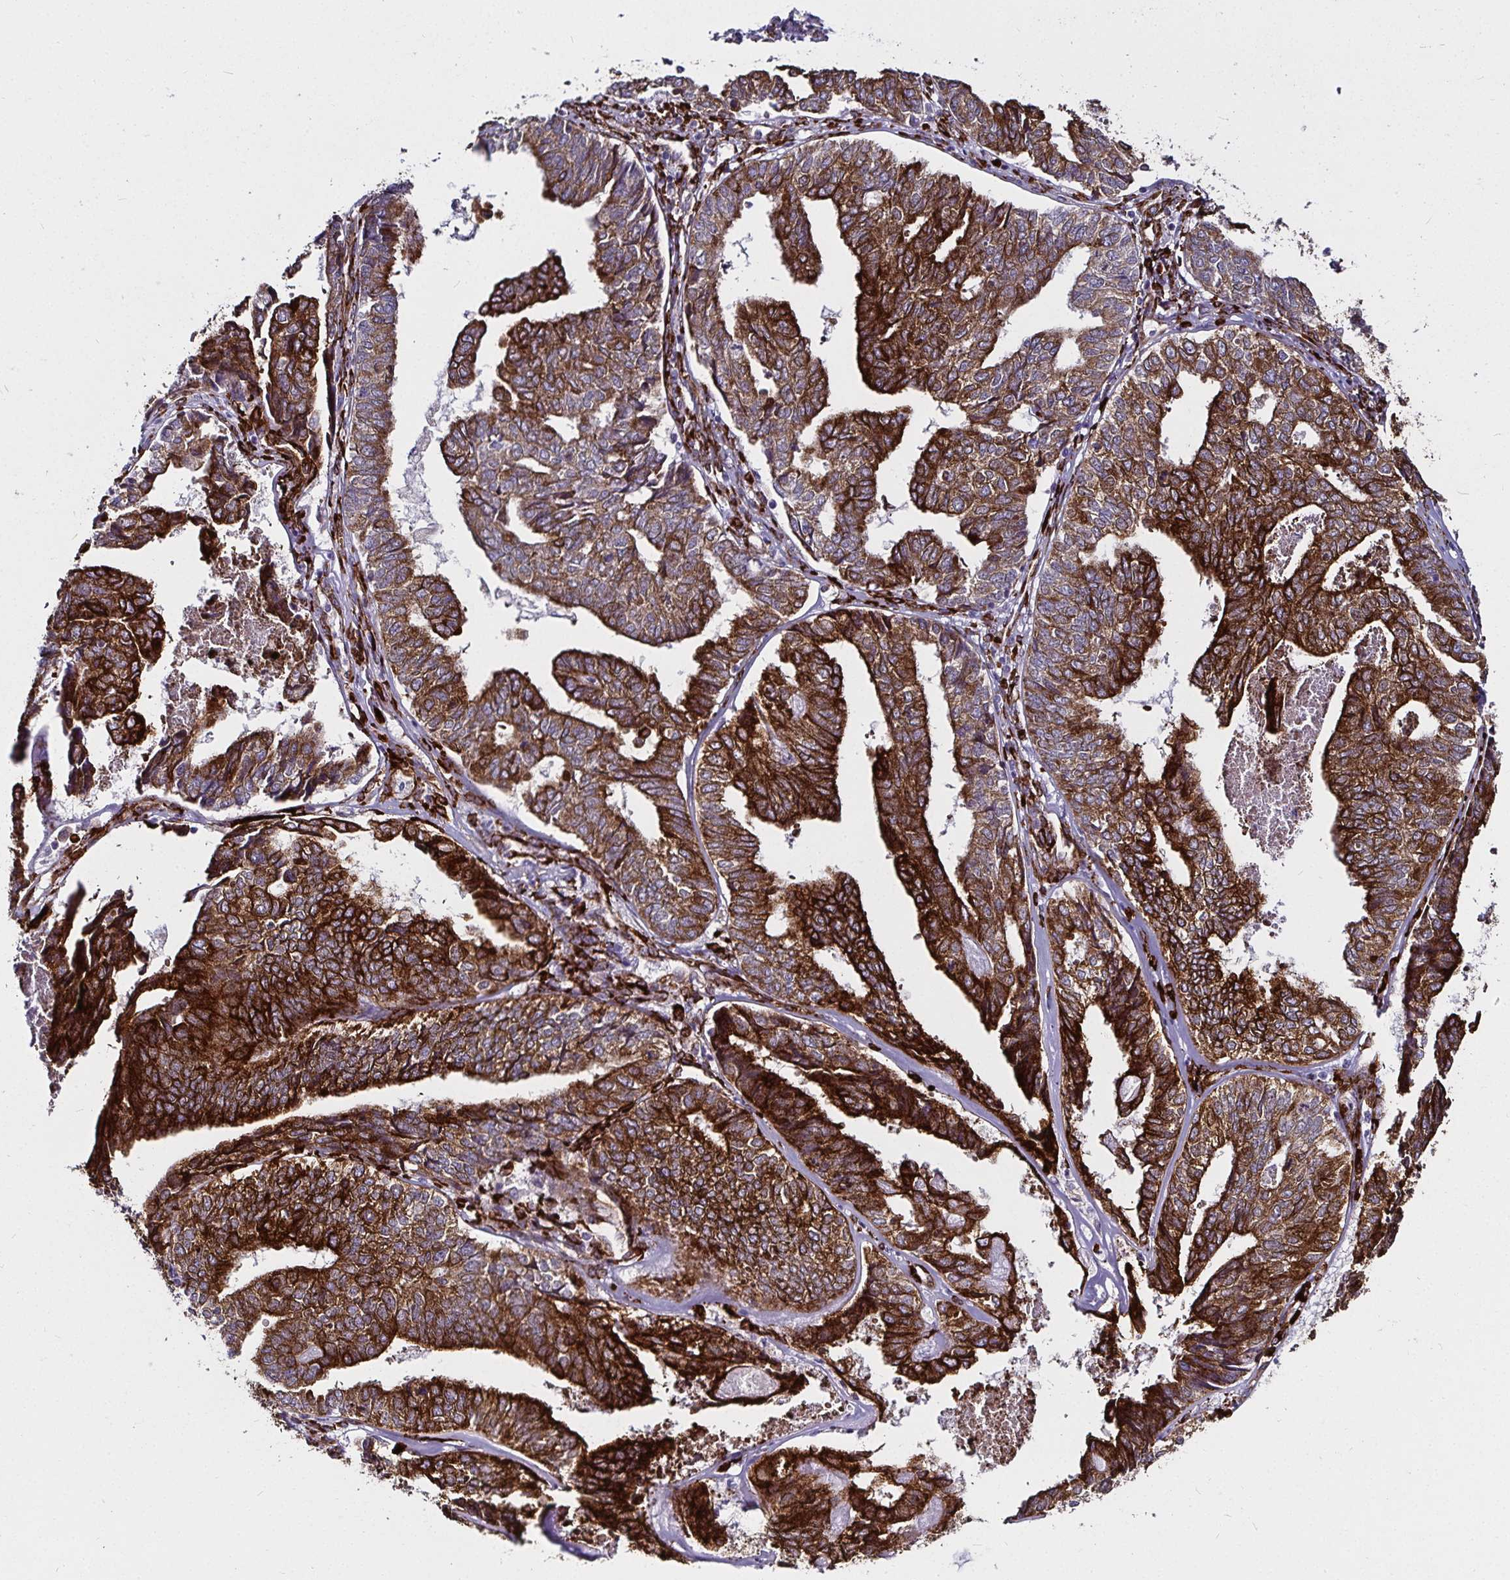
{"staining": {"intensity": "strong", "quantity": ">75%", "location": "cytoplasmic/membranous"}, "tissue": "endometrial cancer", "cell_type": "Tumor cells", "image_type": "cancer", "snomed": [{"axis": "morphology", "description": "Adenocarcinoma, NOS"}, {"axis": "topography", "description": "Endometrium"}], "caption": "A micrograph of endometrial adenocarcinoma stained for a protein displays strong cytoplasmic/membranous brown staining in tumor cells. (DAB IHC with brightfield microscopy, high magnification).", "gene": "P4HA2", "patient": {"sex": "female", "age": 73}}